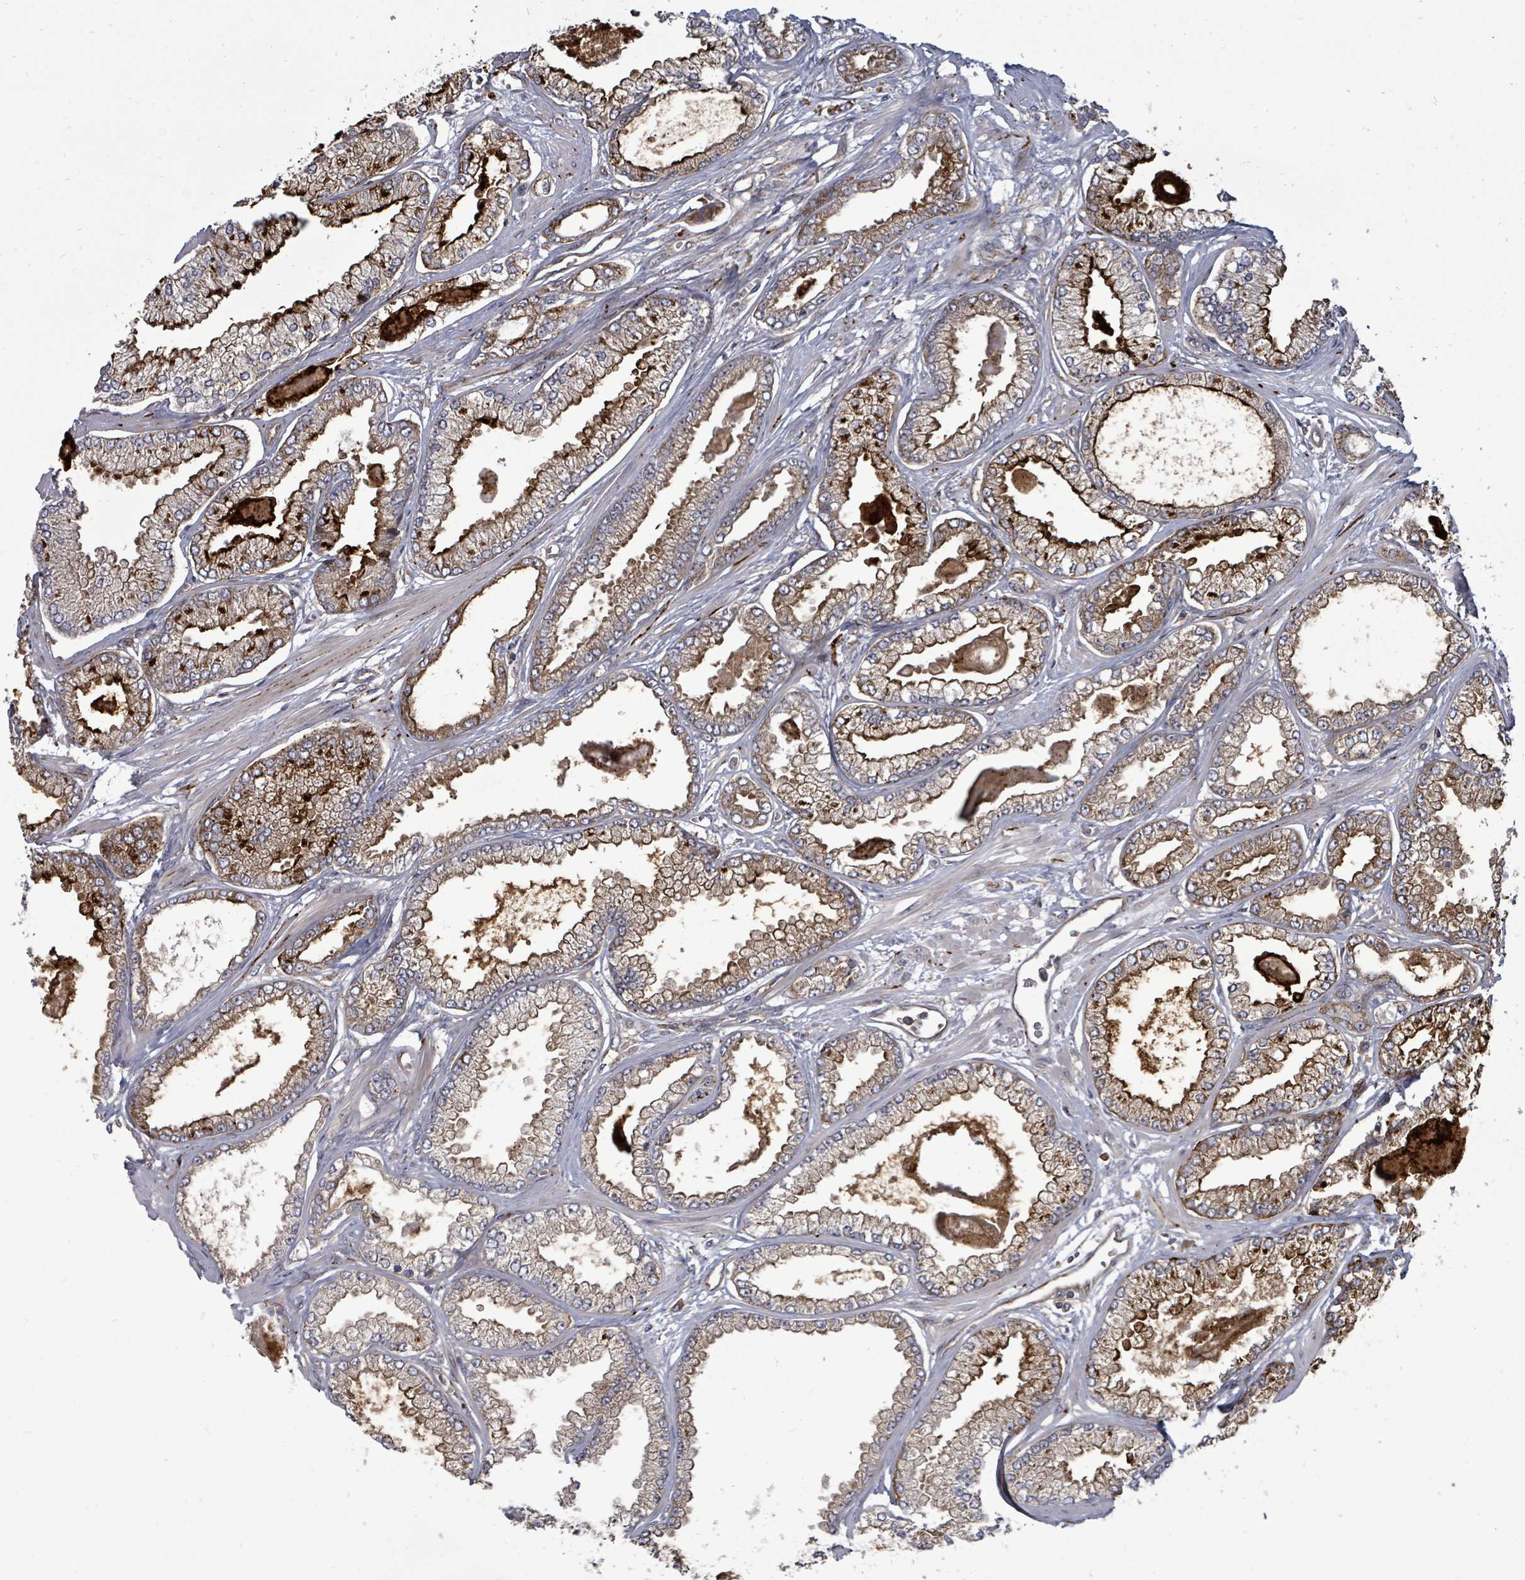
{"staining": {"intensity": "strong", "quantity": "25%-75%", "location": "cytoplasmic/membranous"}, "tissue": "prostate cancer", "cell_type": "Tumor cells", "image_type": "cancer", "snomed": [{"axis": "morphology", "description": "Adenocarcinoma, Low grade"}, {"axis": "topography", "description": "Prostate"}], "caption": "Immunohistochemical staining of human prostate low-grade adenocarcinoma reveals strong cytoplasmic/membranous protein positivity in about 25%-75% of tumor cells.", "gene": "EIF3C", "patient": {"sex": "male", "age": 64}}